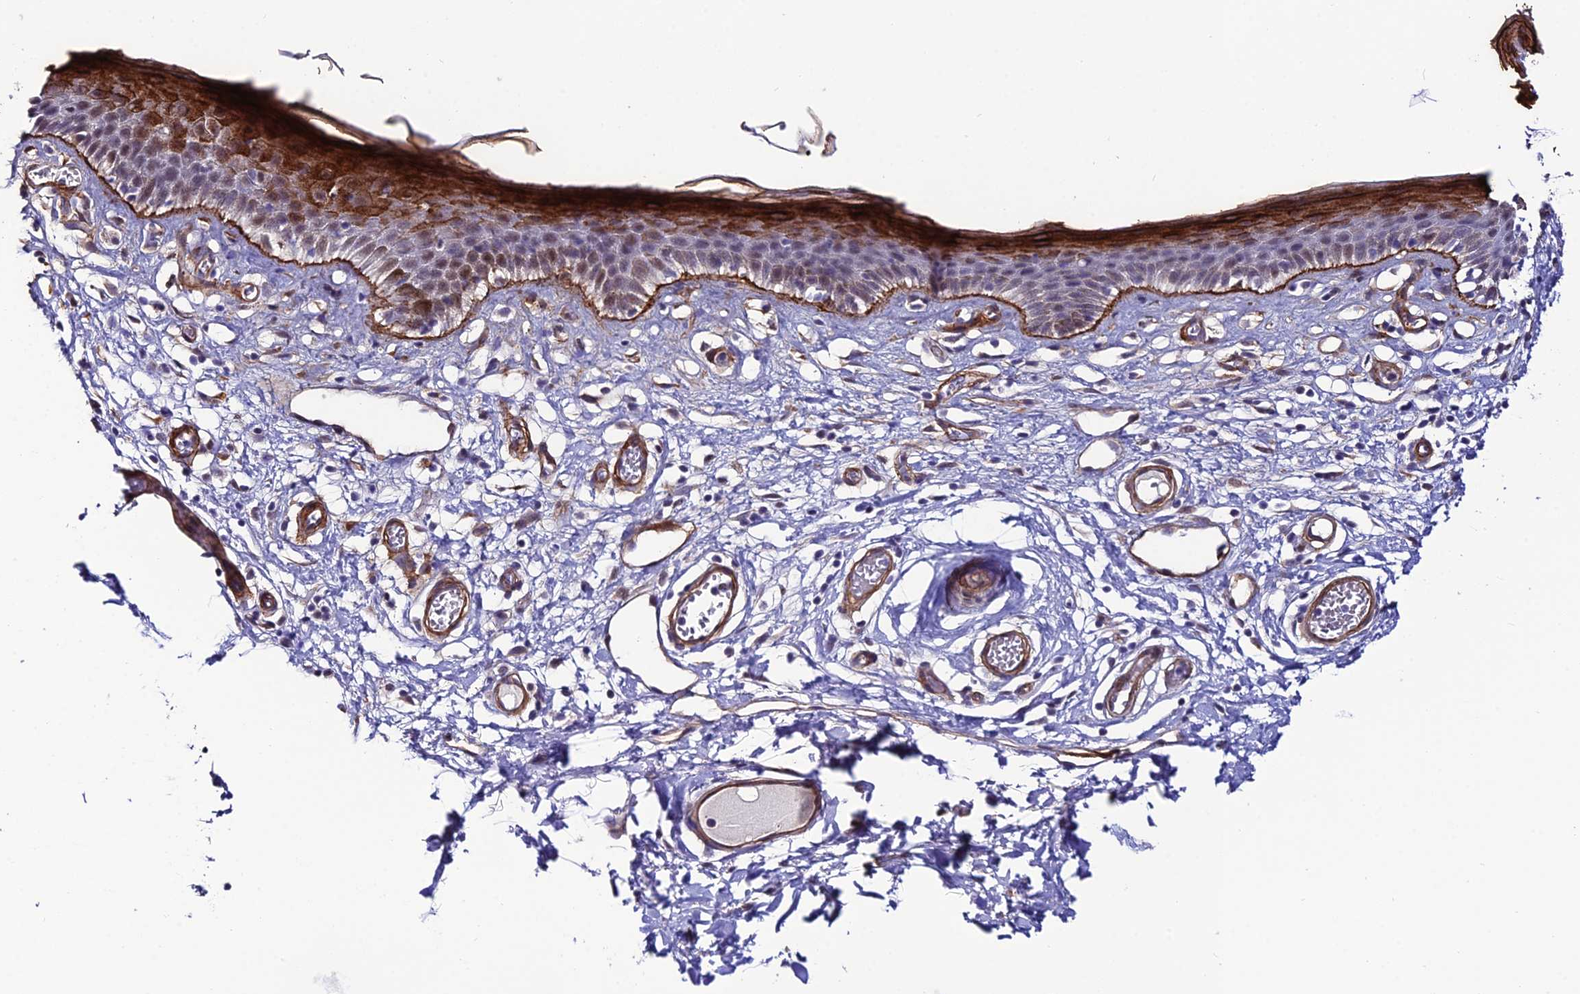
{"staining": {"intensity": "moderate", "quantity": "<25%", "location": "nuclear"}, "tissue": "skin", "cell_type": "Epidermal cells", "image_type": "normal", "snomed": [{"axis": "morphology", "description": "Normal tissue, NOS"}, {"axis": "topography", "description": "Adipose tissue"}, {"axis": "topography", "description": "Vascular tissue"}, {"axis": "topography", "description": "Vulva"}, {"axis": "topography", "description": "Peripheral nerve tissue"}], "caption": "Skin stained for a protein (brown) reveals moderate nuclear positive positivity in about <25% of epidermal cells.", "gene": "SYT15B", "patient": {"sex": "female", "age": 86}}